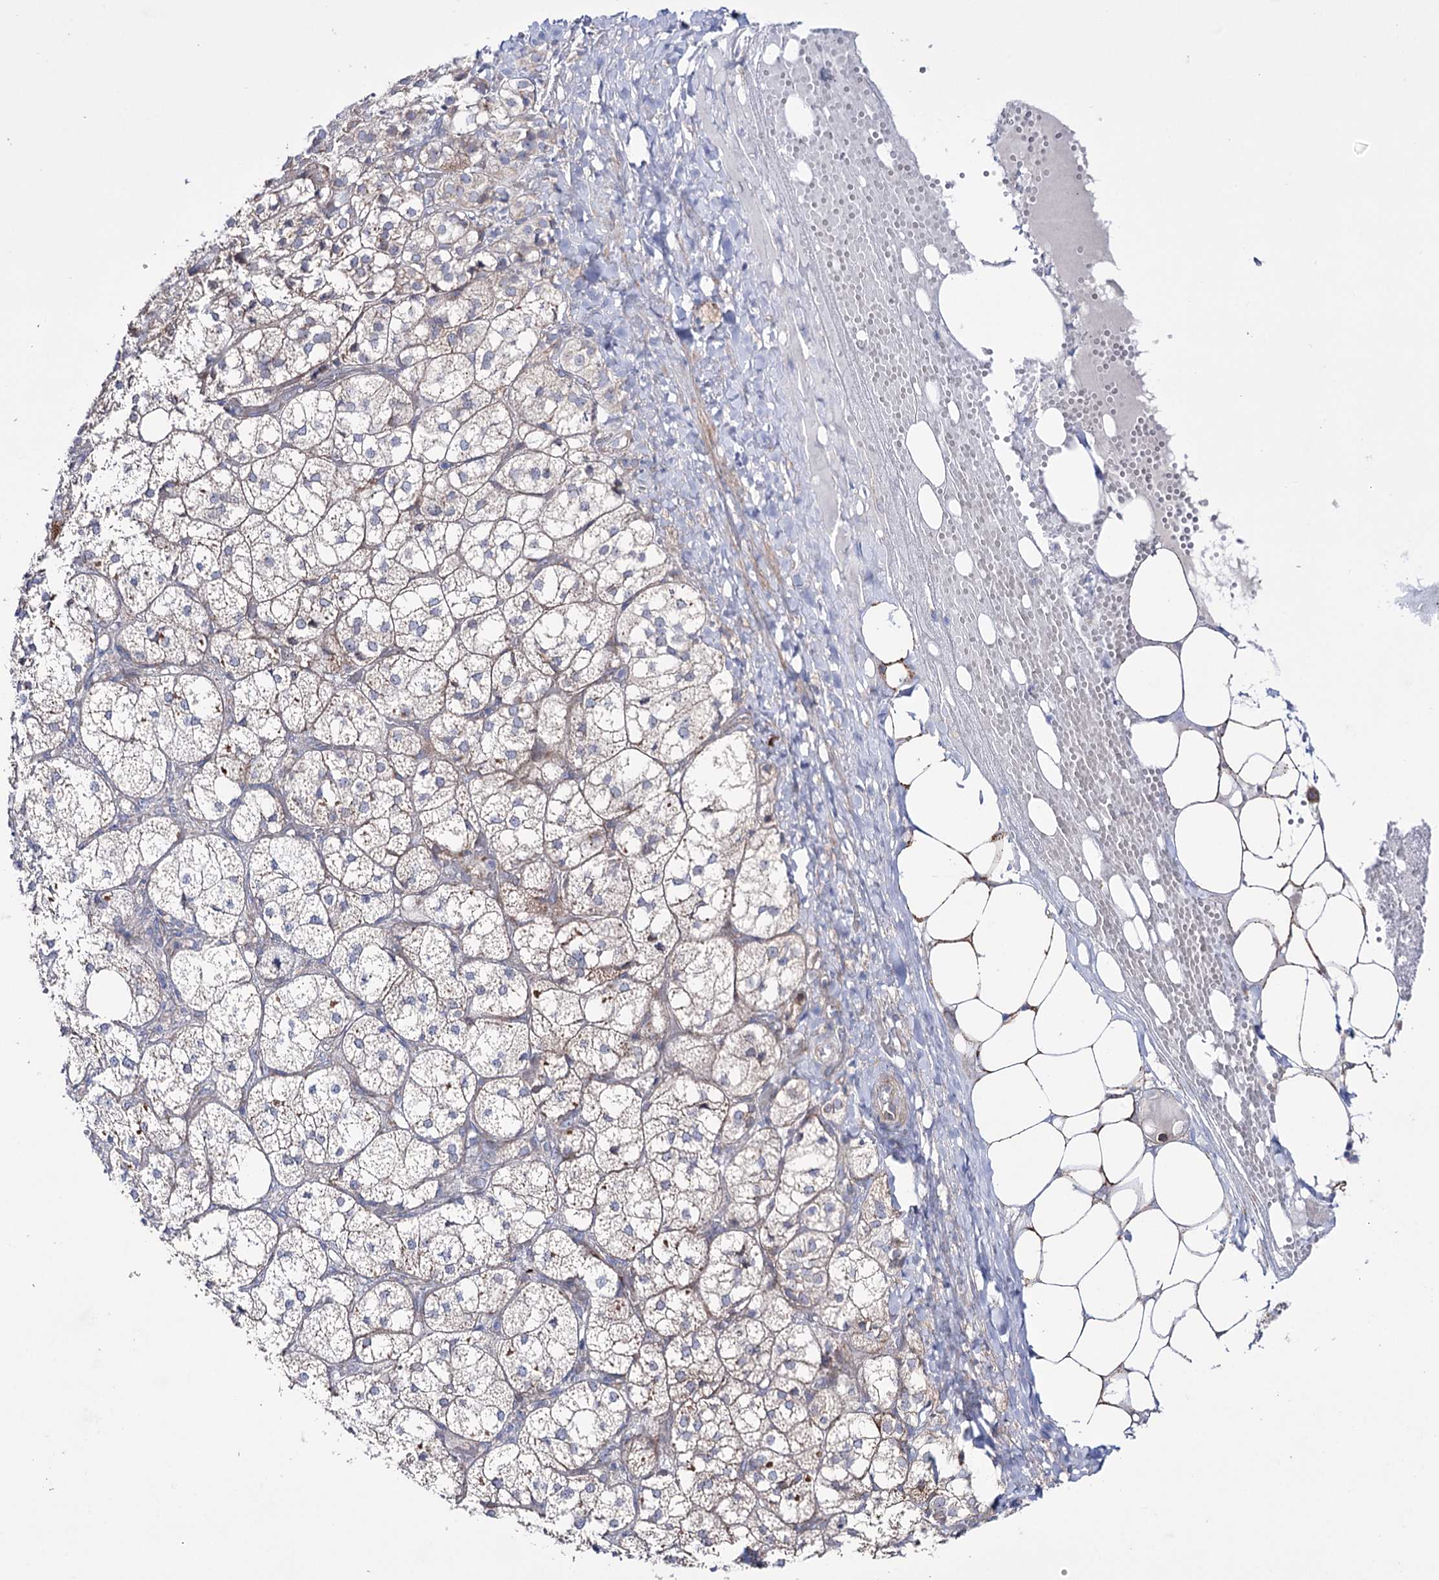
{"staining": {"intensity": "moderate", "quantity": "<25%", "location": "cytoplasmic/membranous"}, "tissue": "adrenal gland", "cell_type": "Glandular cells", "image_type": "normal", "snomed": [{"axis": "morphology", "description": "Normal tissue, NOS"}, {"axis": "topography", "description": "Adrenal gland"}], "caption": "A high-resolution photomicrograph shows immunohistochemistry (IHC) staining of benign adrenal gland, which demonstrates moderate cytoplasmic/membranous staining in approximately <25% of glandular cells.", "gene": "METTL5", "patient": {"sex": "female", "age": 61}}